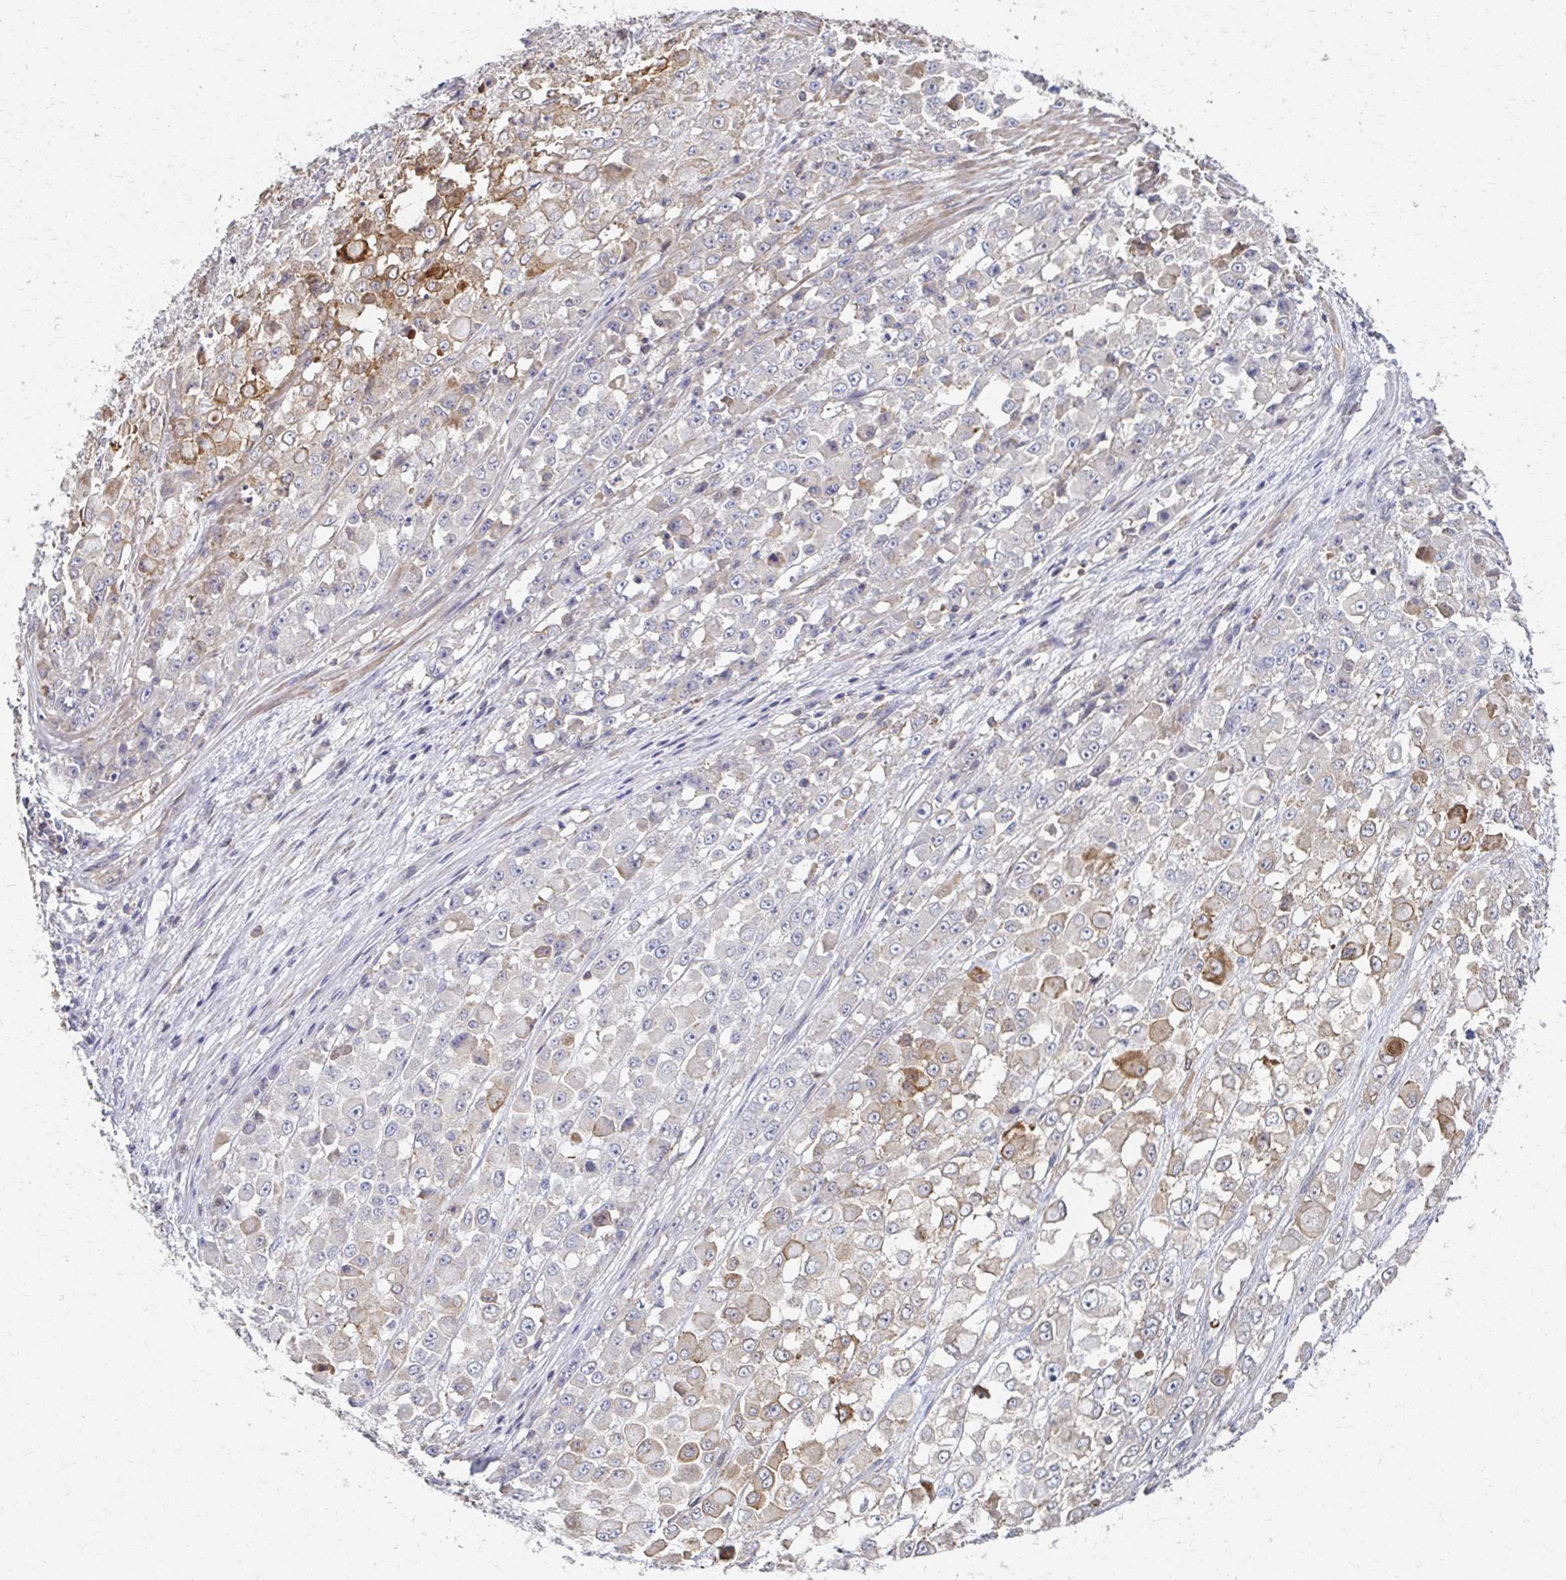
{"staining": {"intensity": "moderate", "quantity": "<25%", "location": "cytoplasmic/membranous"}, "tissue": "stomach cancer", "cell_type": "Tumor cells", "image_type": "cancer", "snomed": [{"axis": "morphology", "description": "Adenocarcinoma, NOS"}, {"axis": "topography", "description": "Stomach"}], "caption": "Tumor cells exhibit moderate cytoplasmic/membranous expression in about <25% of cells in adenocarcinoma (stomach). The protein of interest is stained brown, and the nuclei are stained in blue (DAB IHC with brightfield microscopy, high magnification).", "gene": "EOLA2", "patient": {"sex": "female", "age": 76}}